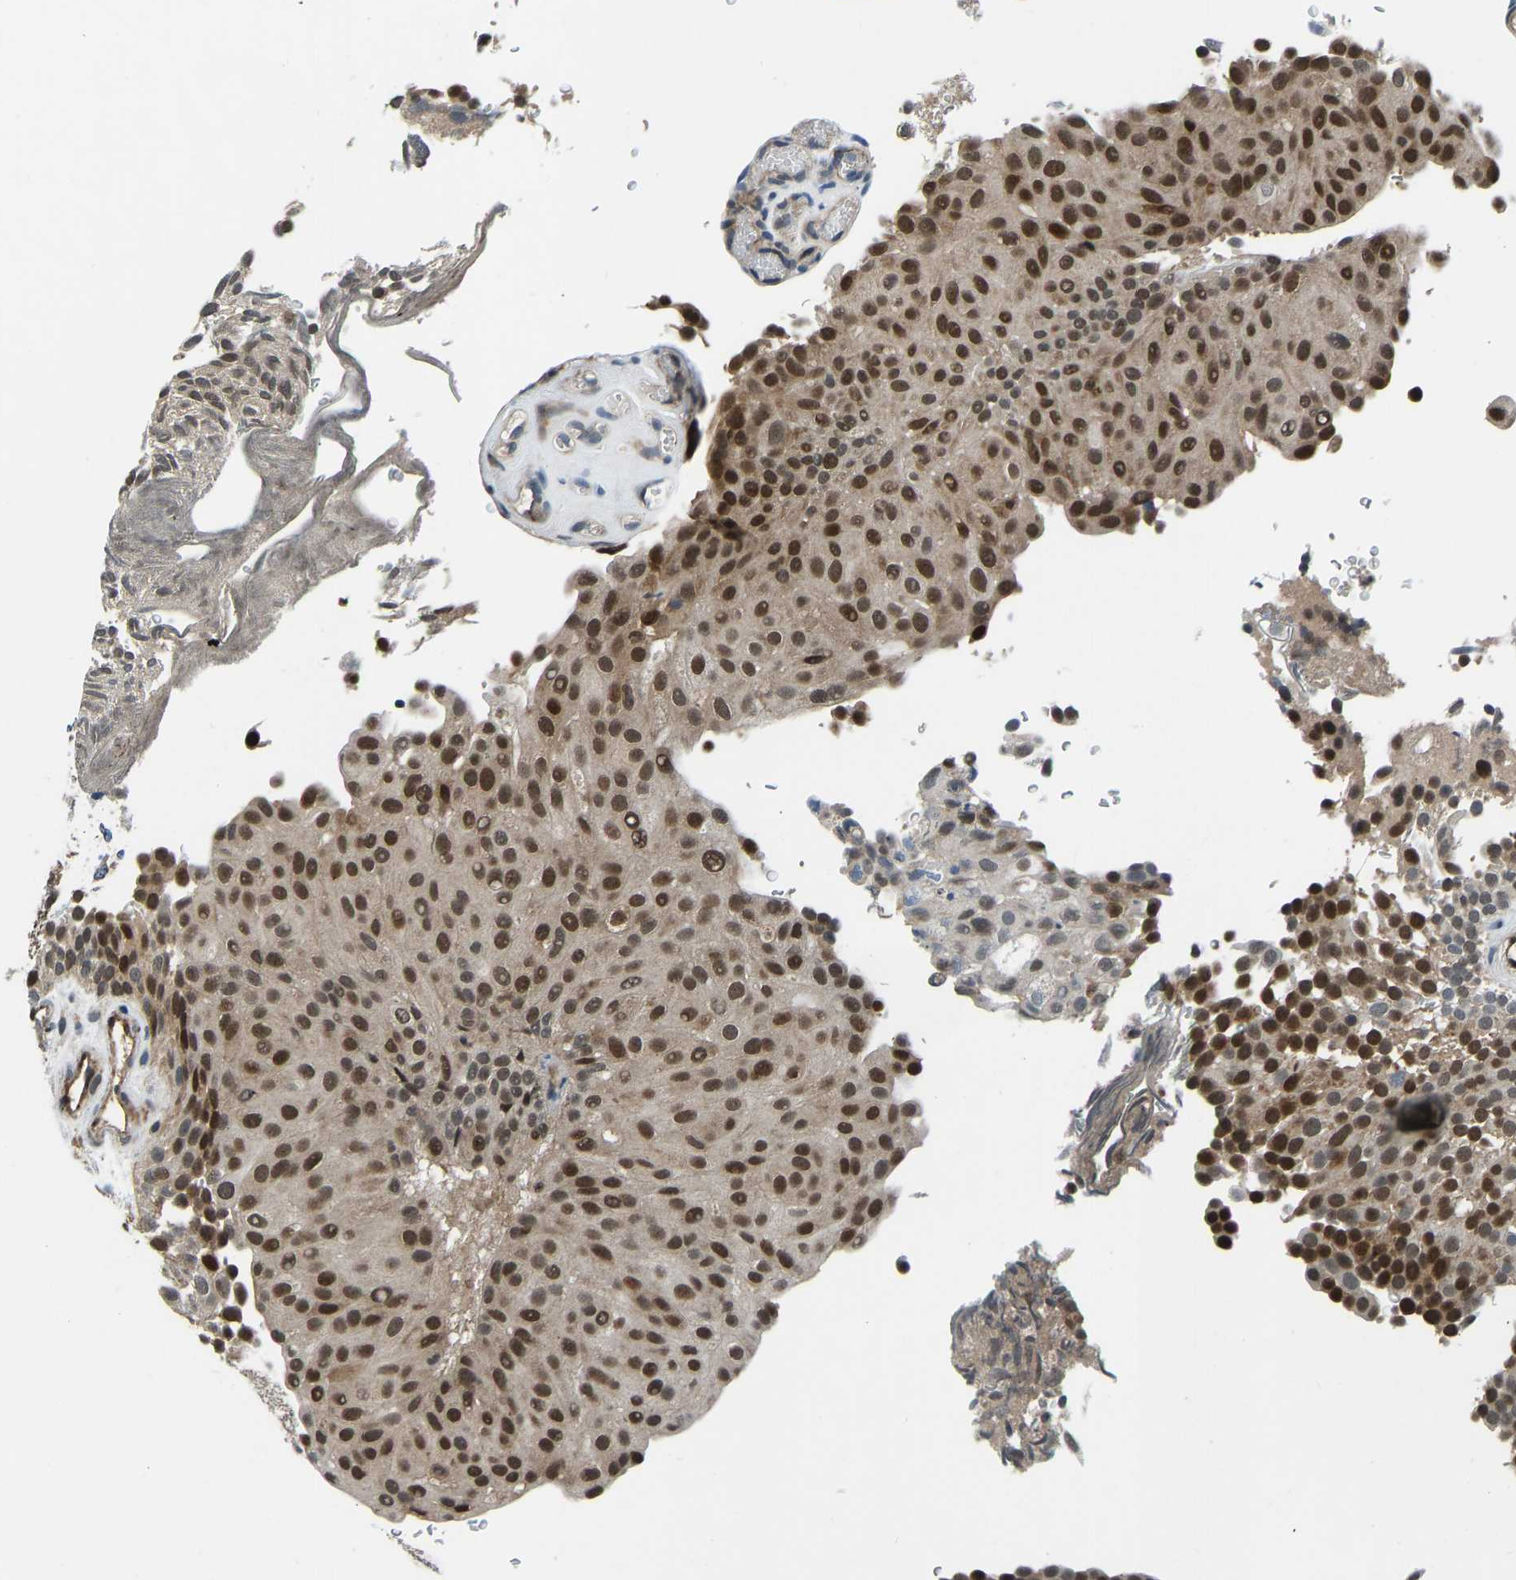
{"staining": {"intensity": "strong", "quantity": ">75%", "location": "cytoplasmic/membranous,nuclear"}, "tissue": "urothelial cancer", "cell_type": "Tumor cells", "image_type": "cancer", "snomed": [{"axis": "morphology", "description": "Urothelial carcinoma, Low grade"}, {"axis": "topography", "description": "Urinary bladder"}], "caption": "A micrograph of urothelial cancer stained for a protein shows strong cytoplasmic/membranous and nuclear brown staining in tumor cells.", "gene": "RLIM", "patient": {"sex": "male", "age": 78}}